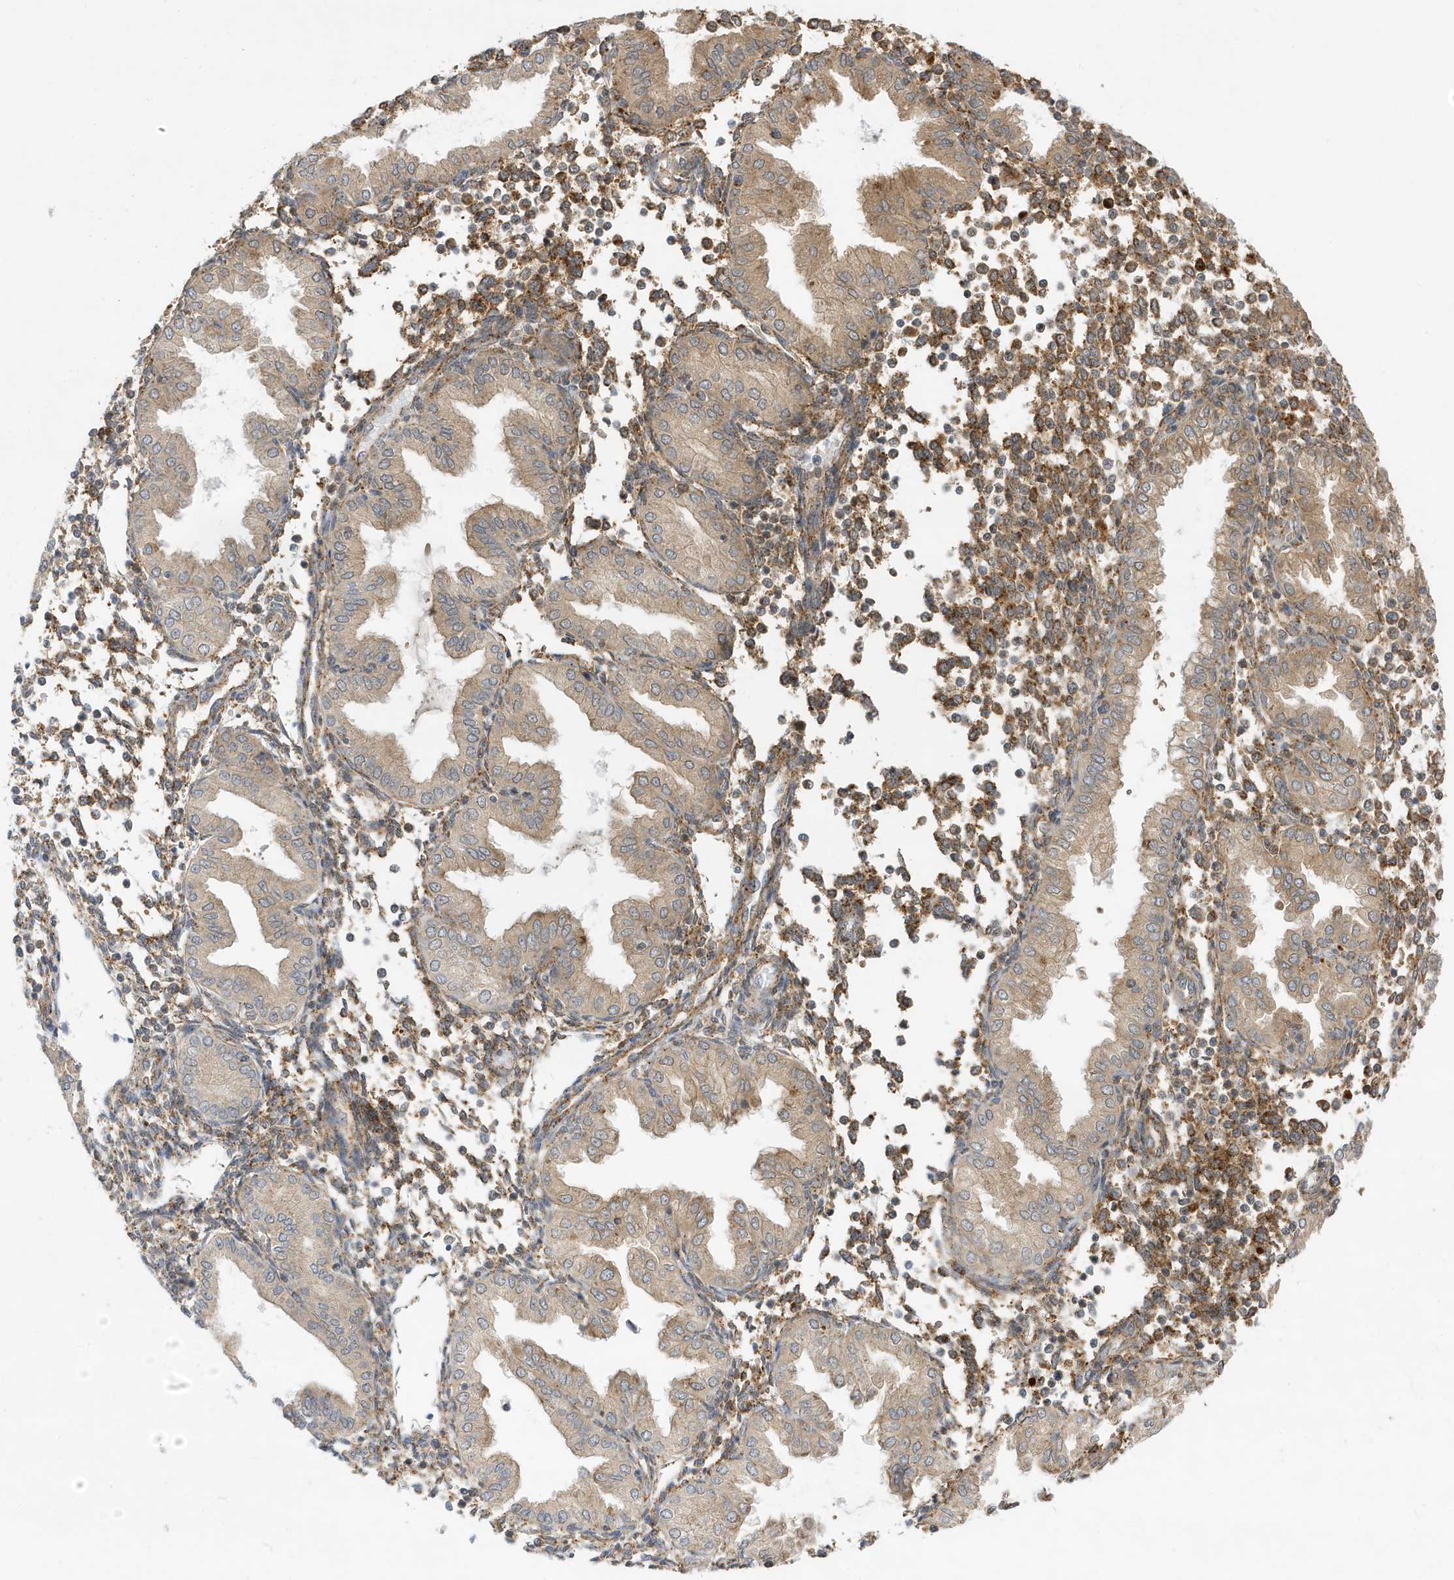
{"staining": {"intensity": "moderate", "quantity": ">75%", "location": "cytoplasmic/membranous"}, "tissue": "endometrium", "cell_type": "Cells in endometrial stroma", "image_type": "normal", "snomed": [{"axis": "morphology", "description": "Normal tissue, NOS"}, {"axis": "topography", "description": "Endometrium"}], "caption": "Immunohistochemistry micrograph of normal endometrium stained for a protein (brown), which demonstrates medium levels of moderate cytoplasmic/membranous expression in approximately >75% of cells in endometrial stroma.", "gene": "ZNF507", "patient": {"sex": "female", "age": 53}}